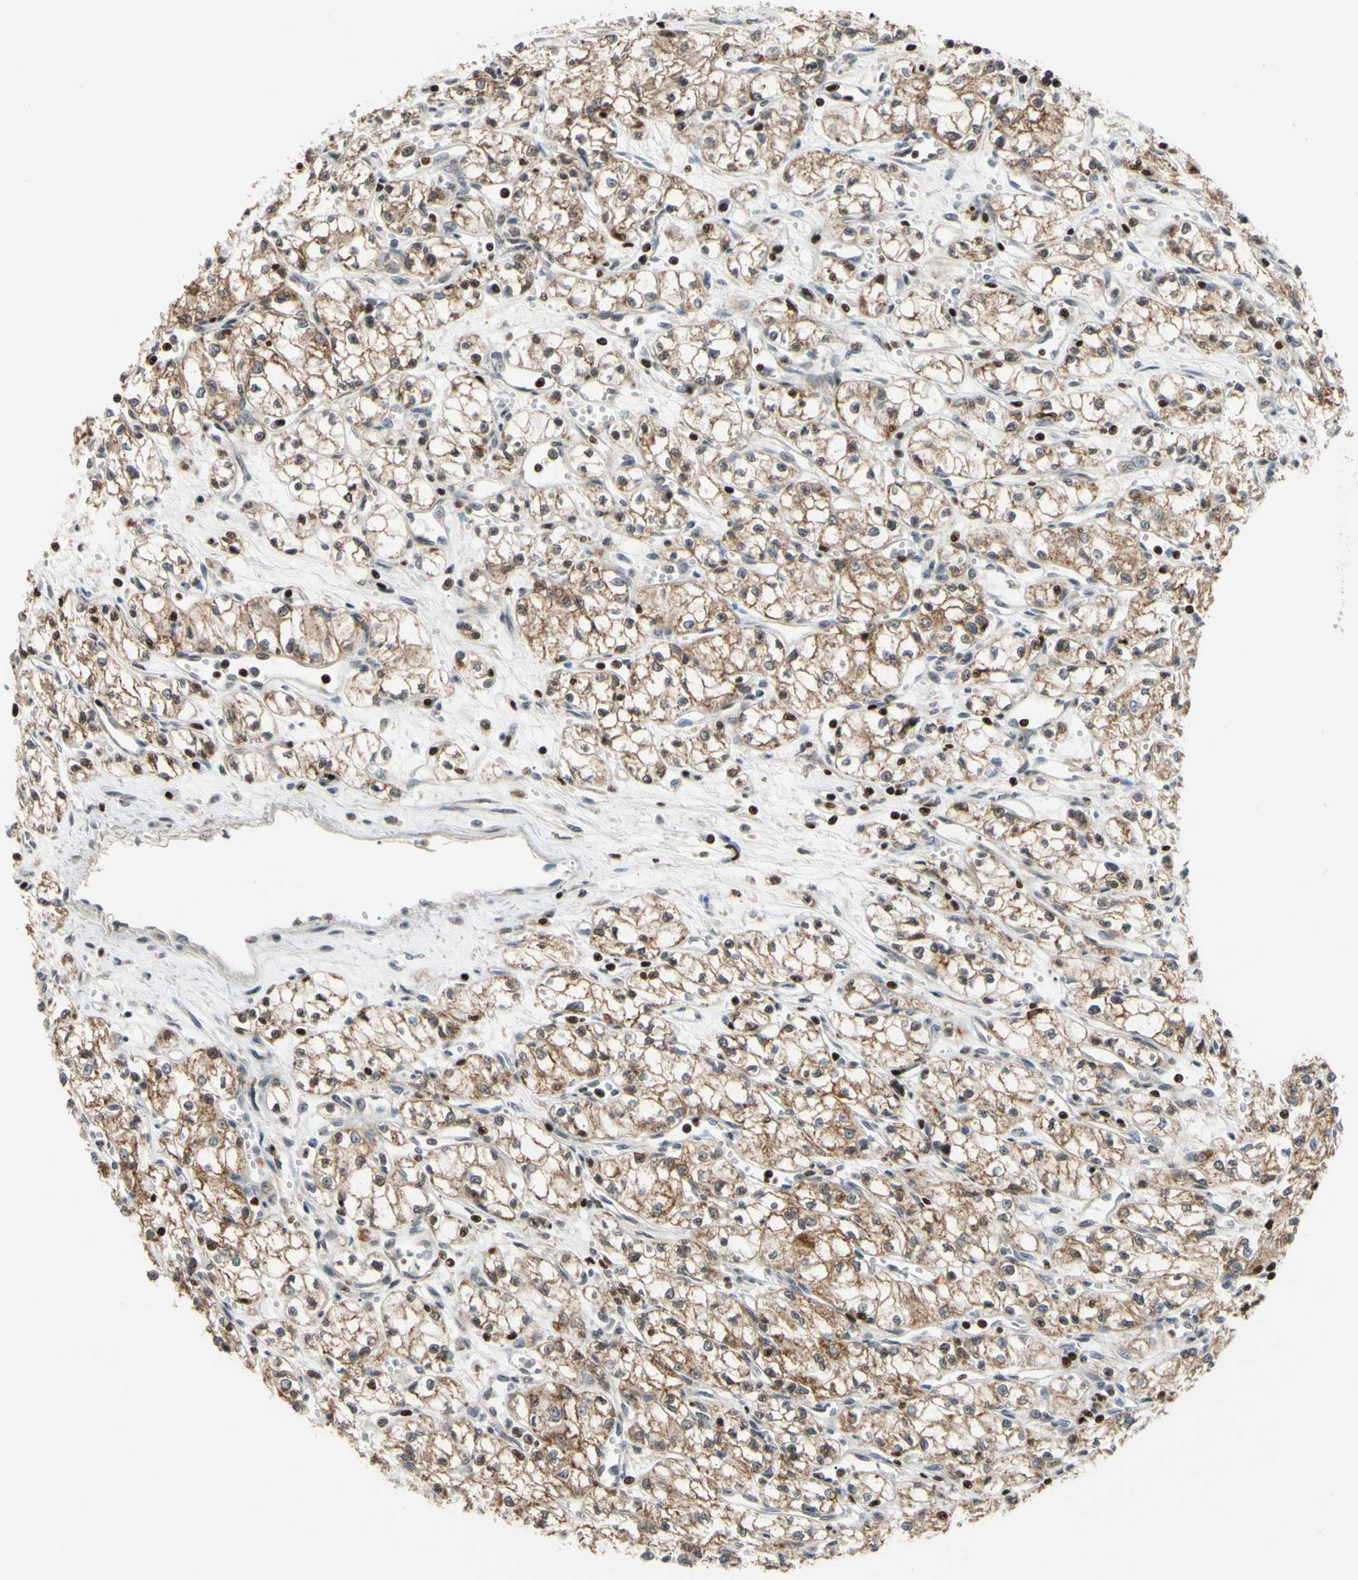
{"staining": {"intensity": "moderate", "quantity": ">75%", "location": "cytoplasmic/membranous"}, "tissue": "renal cancer", "cell_type": "Tumor cells", "image_type": "cancer", "snomed": [{"axis": "morphology", "description": "Normal tissue, NOS"}, {"axis": "morphology", "description": "Adenocarcinoma, NOS"}, {"axis": "topography", "description": "Kidney"}], "caption": "This is a photomicrograph of immunohistochemistry (IHC) staining of renal cancer (adenocarcinoma), which shows moderate expression in the cytoplasmic/membranous of tumor cells.", "gene": "SP4", "patient": {"sex": "male", "age": 59}}